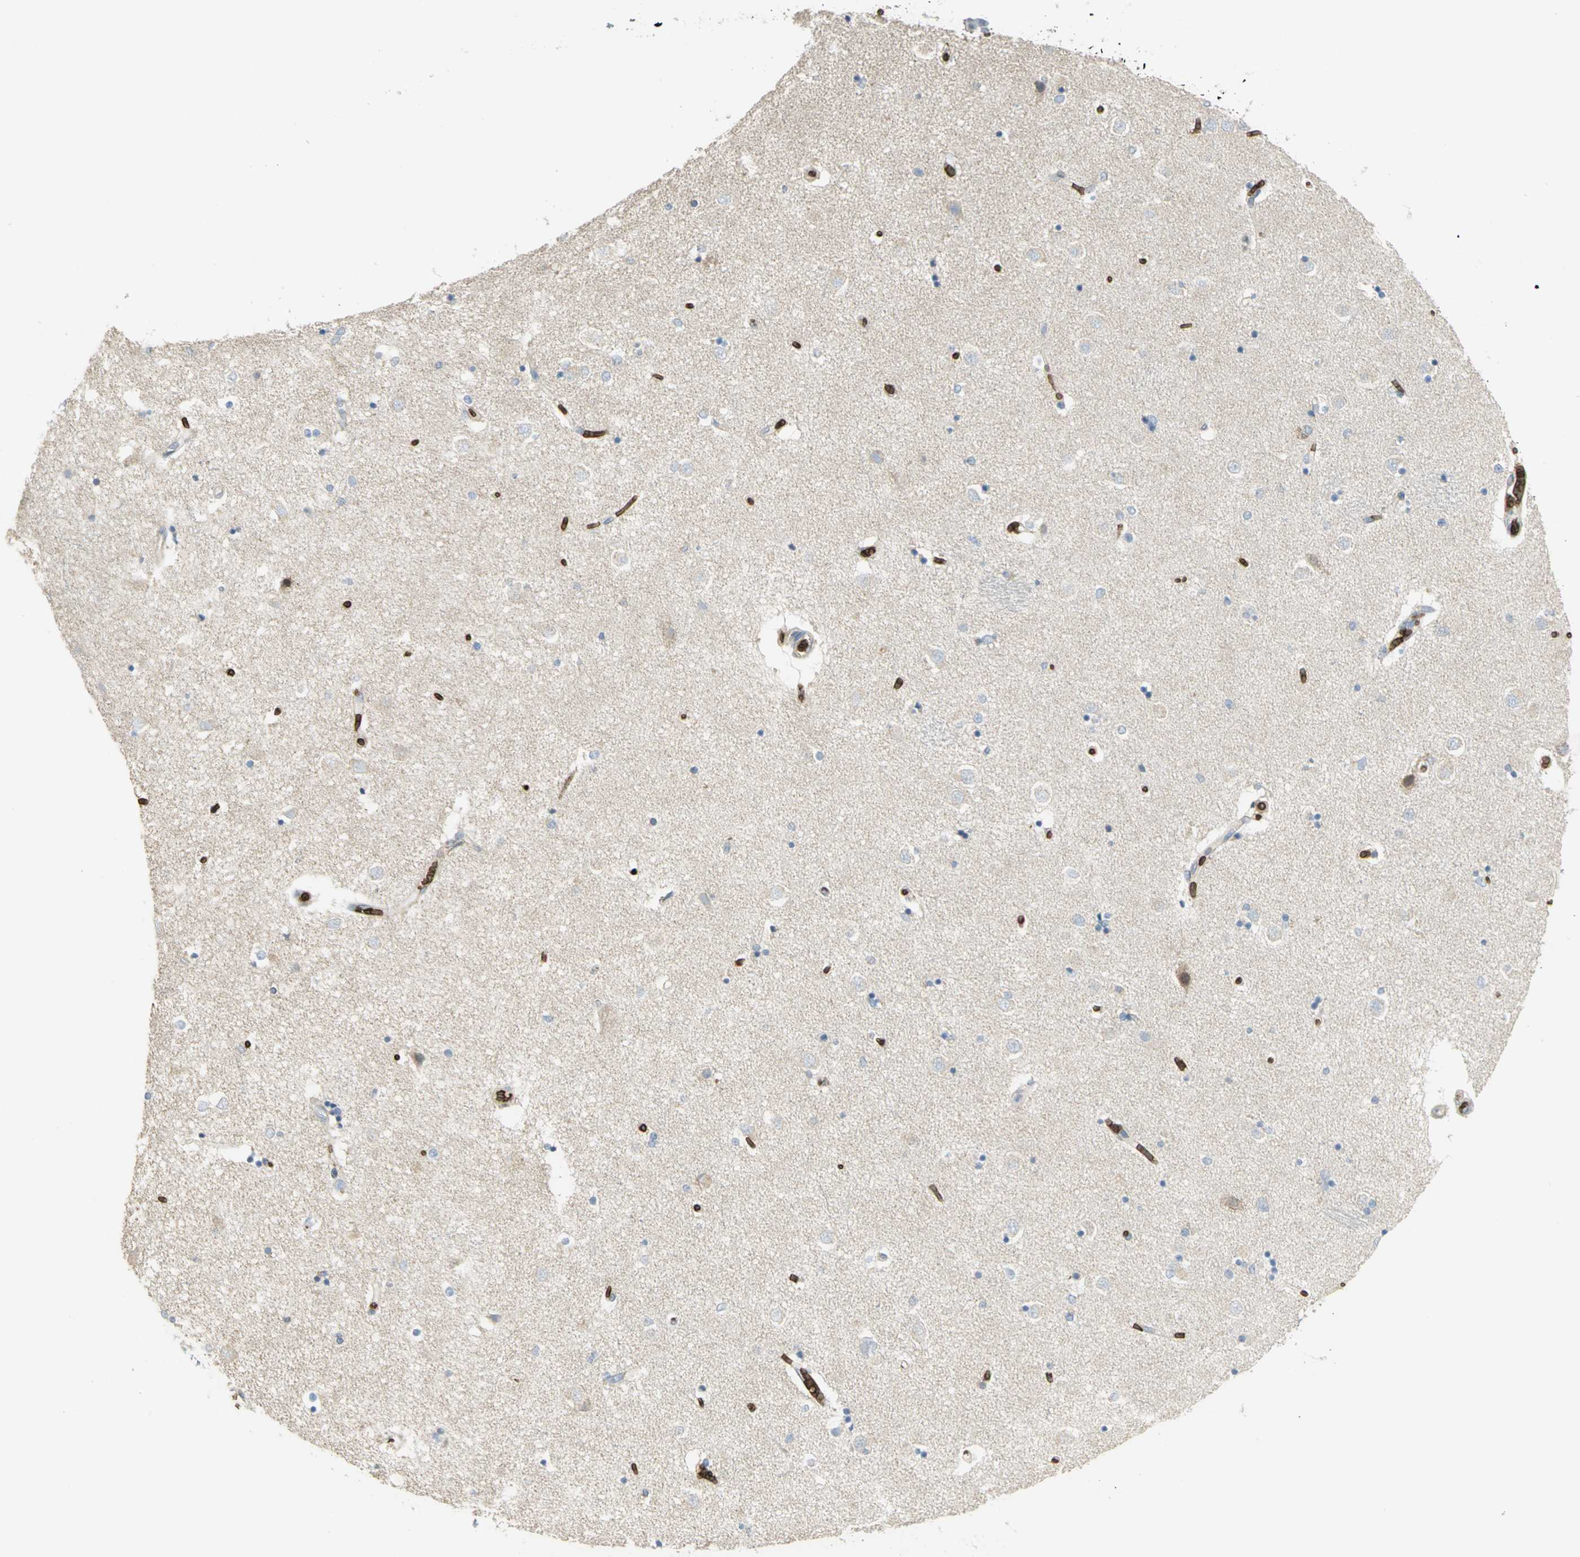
{"staining": {"intensity": "negative", "quantity": "none", "location": "none"}, "tissue": "caudate", "cell_type": "Glial cells", "image_type": "normal", "snomed": [{"axis": "morphology", "description": "Normal tissue, NOS"}, {"axis": "topography", "description": "Lateral ventricle wall"}], "caption": "The histopathology image demonstrates no significant positivity in glial cells of caudate. Brightfield microscopy of immunohistochemistry stained with DAB (brown) and hematoxylin (blue), captured at high magnification.", "gene": "ANK1", "patient": {"sex": "female", "age": 54}}